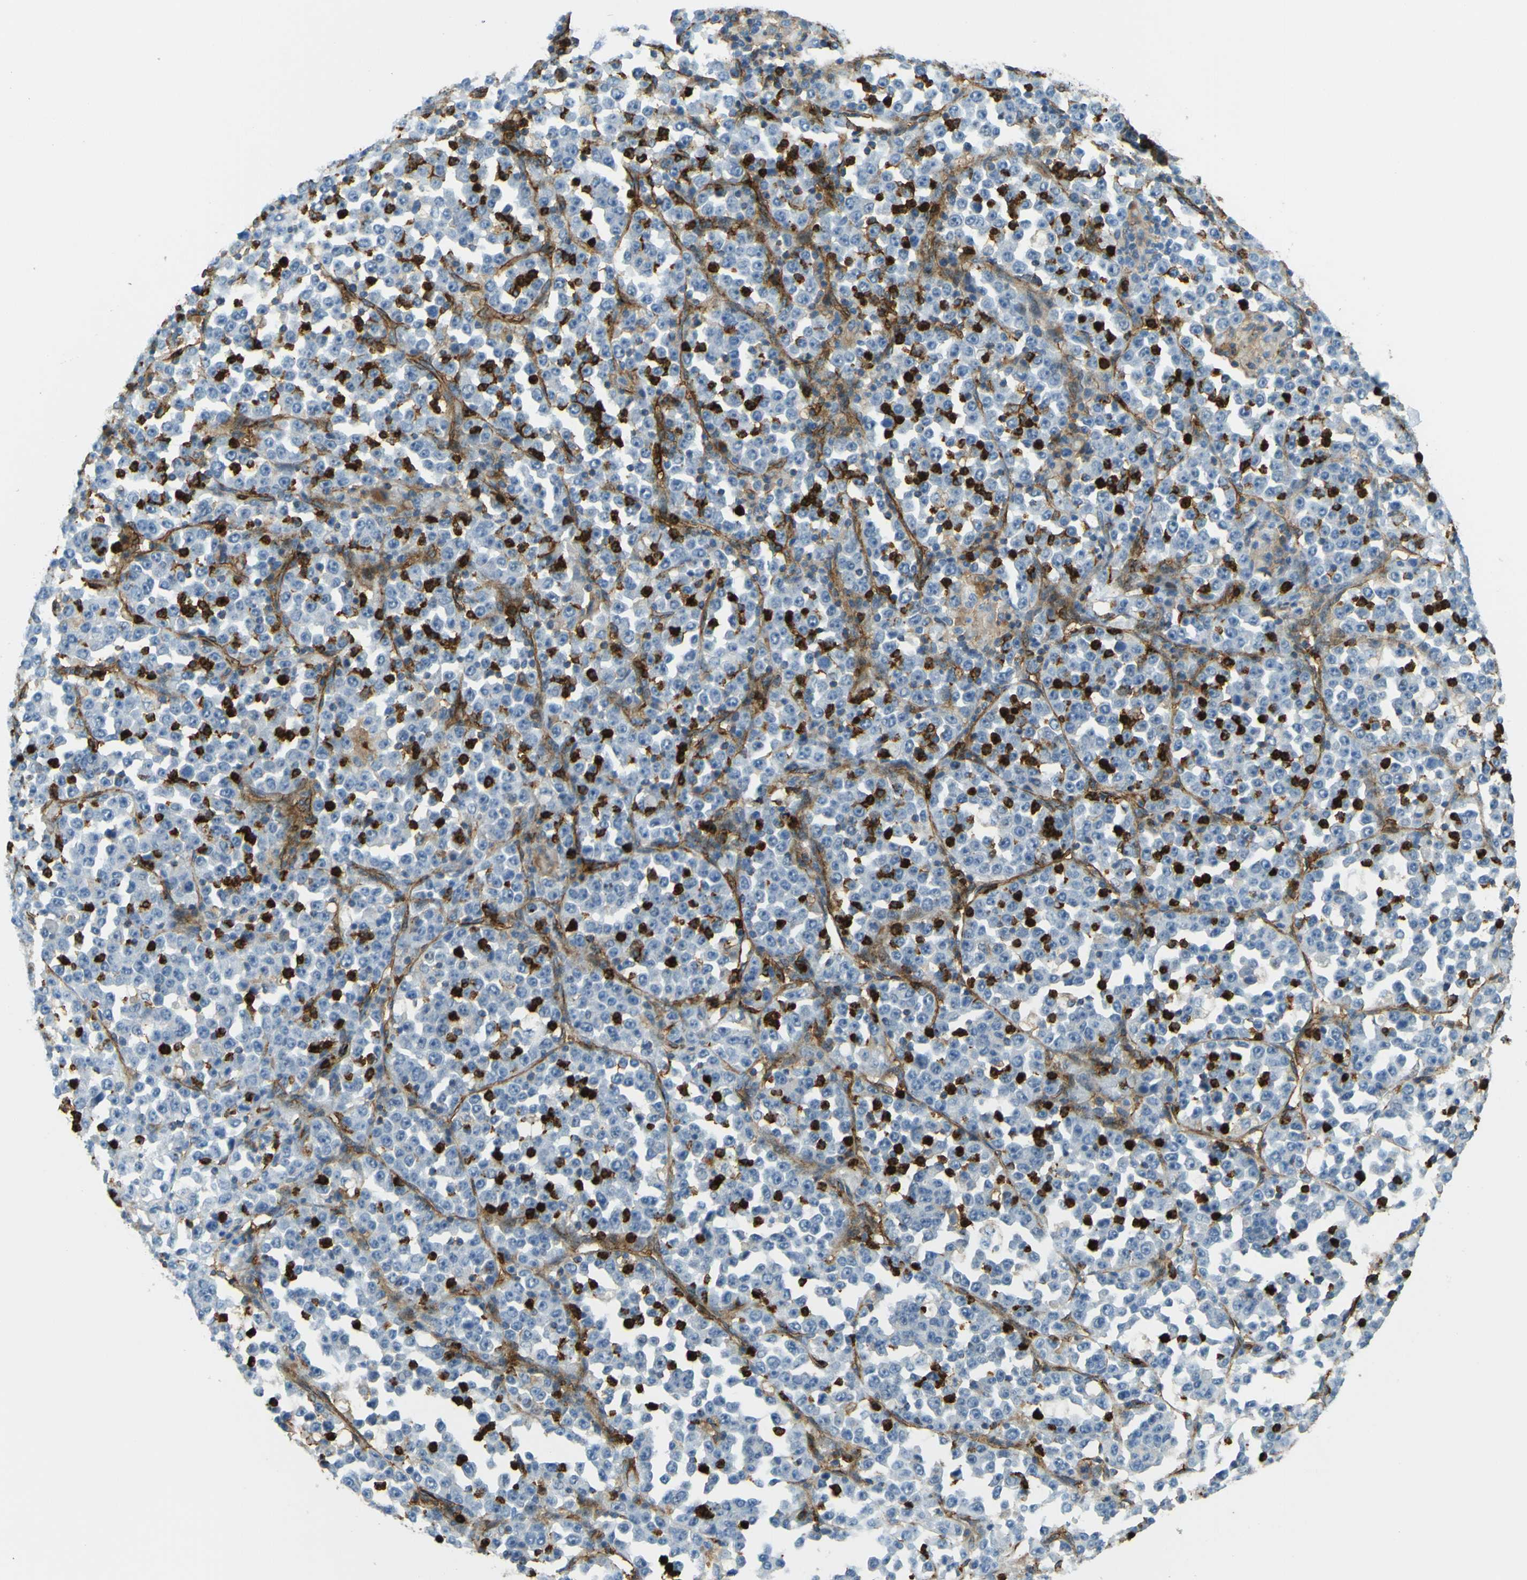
{"staining": {"intensity": "negative", "quantity": "none", "location": "none"}, "tissue": "stomach cancer", "cell_type": "Tumor cells", "image_type": "cancer", "snomed": [{"axis": "morphology", "description": "Normal tissue, NOS"}, {"axis": "morphology", "description": "Adenocarcinoma, NOS"}, {"axis": "topography", "description": "Stomach, upper"}, {"axis": "topography", "description": "Stomach"}], "caption": "This is an IHC micrograph of human stomach adenocarcinoma. There is no positivity in tumor cells.", "gene": "PLXDC1", "patient": {"sex": "male", "age": 59}}